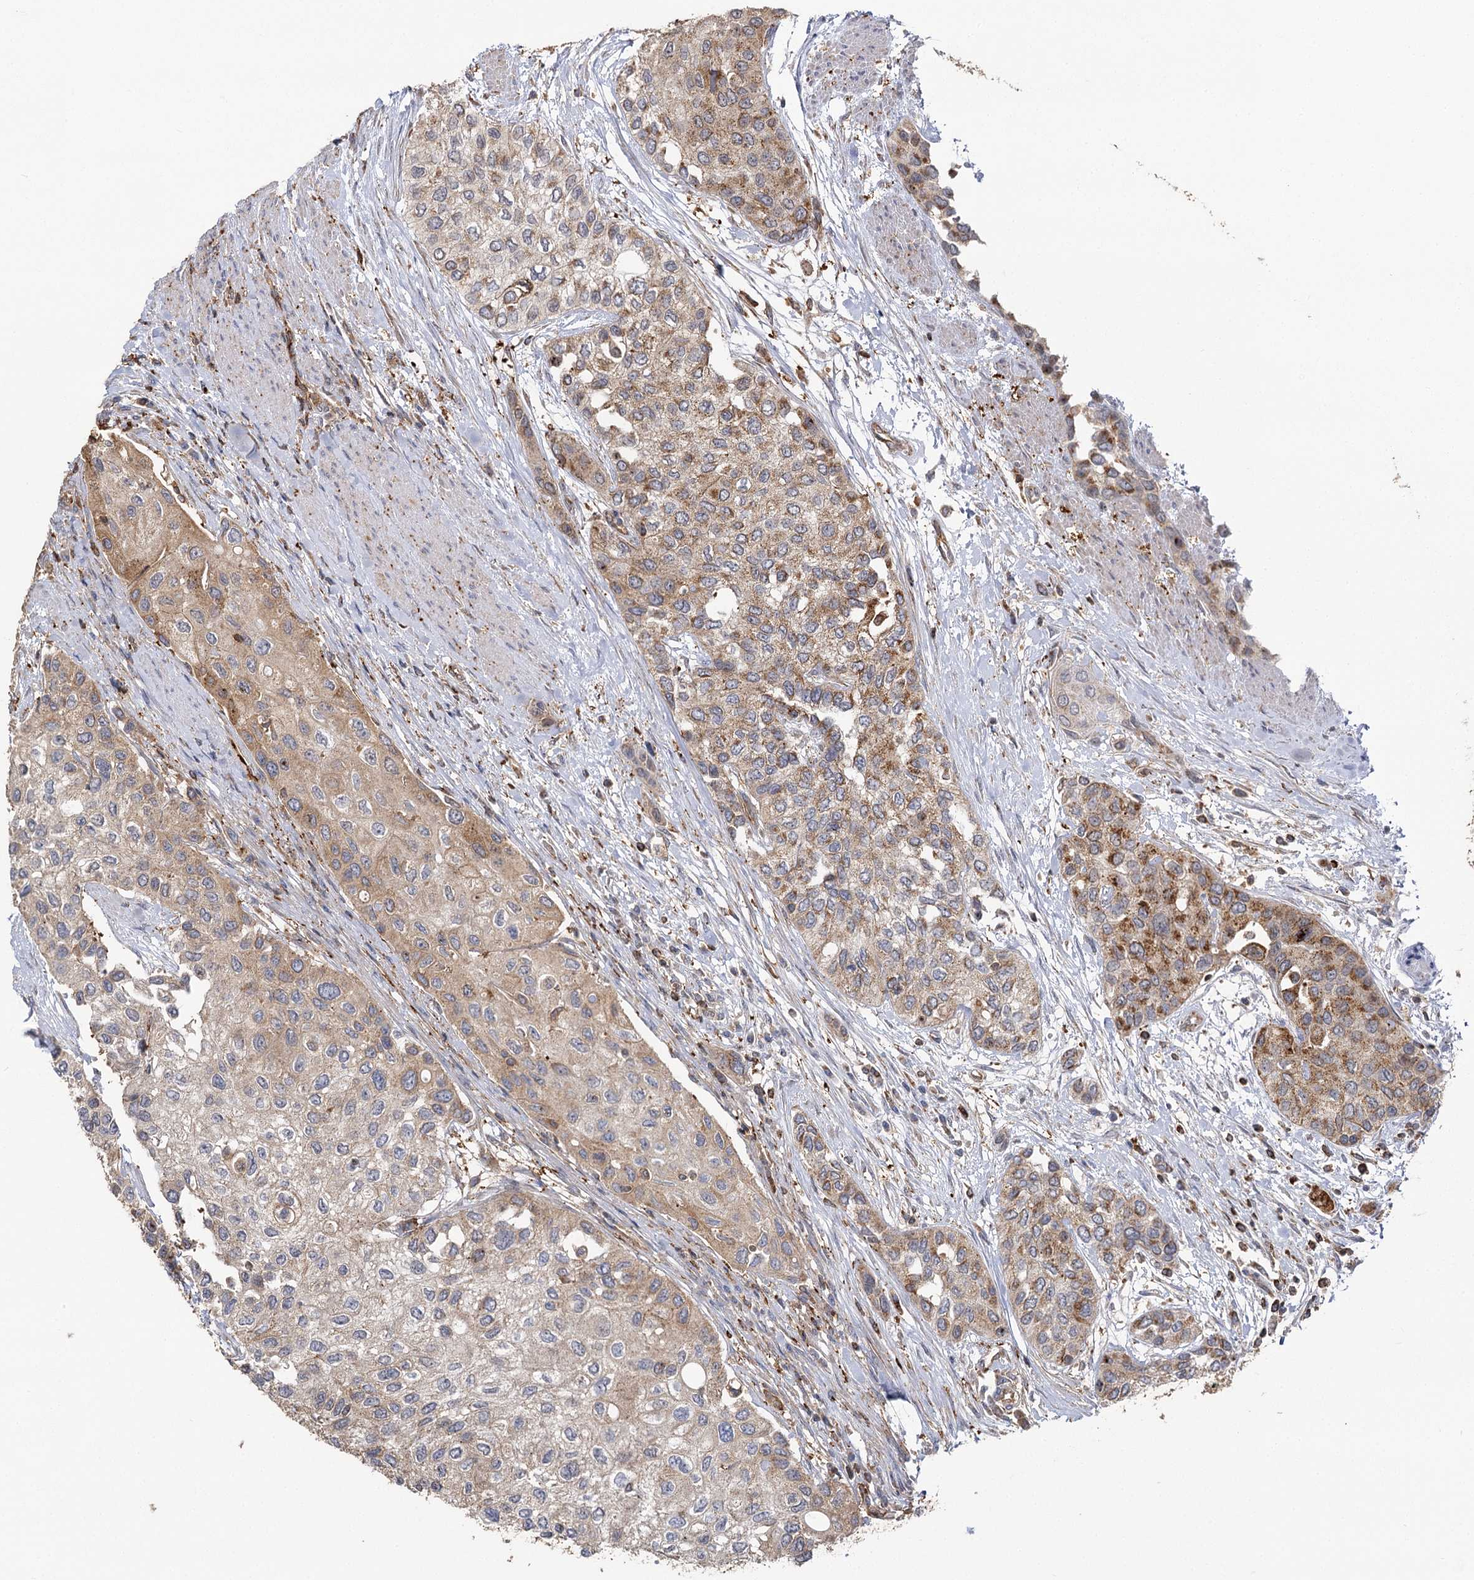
{"staining": {"intensity": "moderate", "quantity": "<25%", "location": "cytoplasmic/membranous"}, "tissue": "urothelial cancer", "cell_type": "Tumor cells", "image_type": "cancer", "snomed": [{"axis": "morphology", "description": "Normal tissue, NOS"}, {"axis": "morphology", "description": "Urothelial carcinoma, High grade"}, {"axis": "topography", "description": "Vascular tissue"}, {"axis": "topography", "description": "Urinary bladder"}], "caption": "Immunohistochemical staining of human urothelial cancer reveals low levels of moderate cytoplasmic/membranous protein expression in about <25% of tumor cells. Using DAB (brown) and hematoxylin (blue) stains, captured at high magnification using brightfield microscopy.", "gene": "SEC24B", "patient": {"sex": "female", "age": 56}}